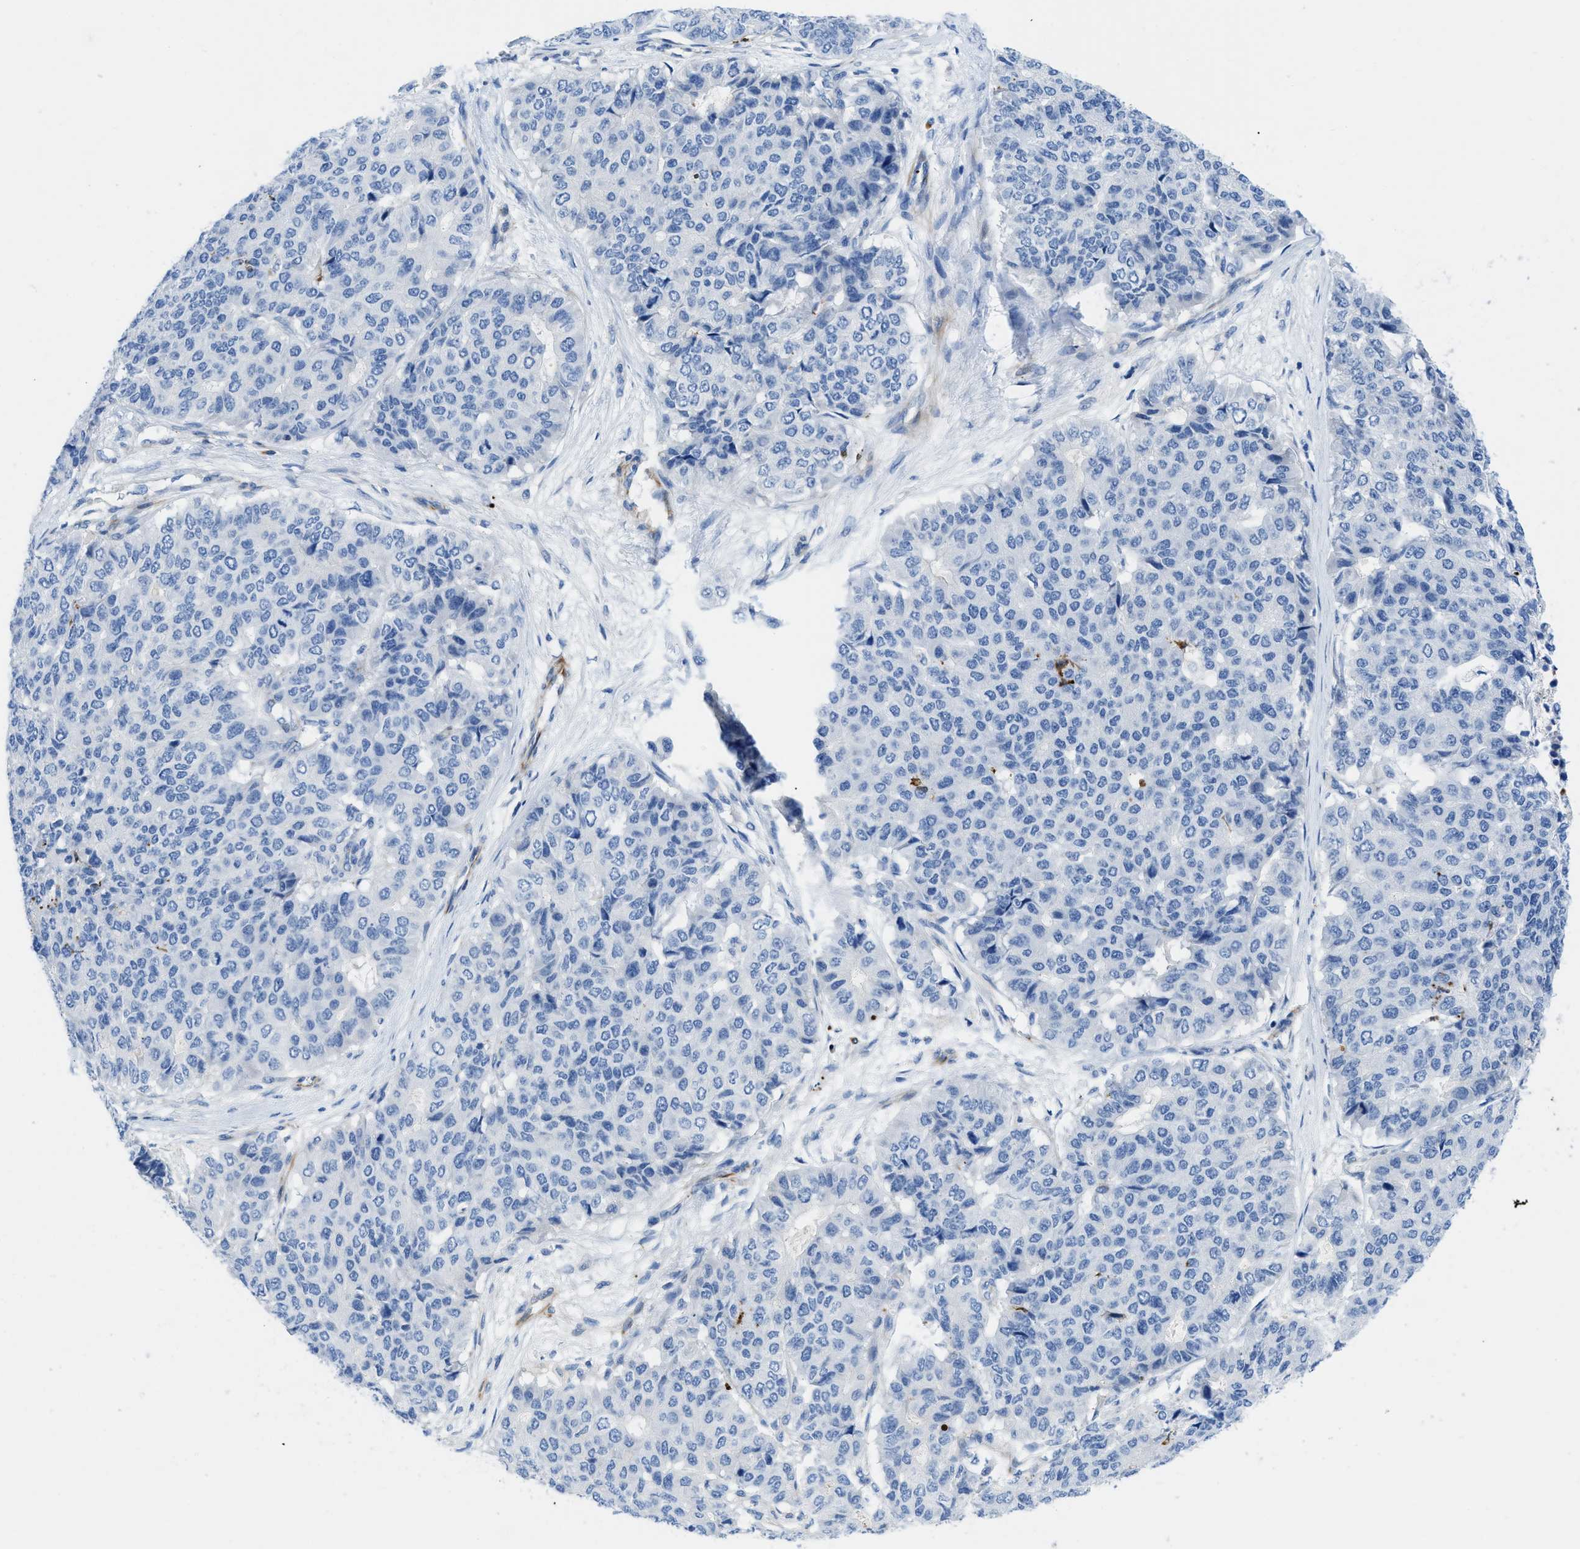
{"staining": {"intensity": "negative", "quantity": "none", "location": "none"}, "tissue": "pancreatic cancer", "cell_type": "Tumor cells", "image_type": "cancer", "snomed": [{"axis": "morphology", "description": "Adenocarcinoma, NOS"}, {"axis": "topography", "description": "Pancreas"}], "caption": "IHC photomicrograph of neoplastic tissue: pancreatic adenocarcinoma stained with DAB reveals no significant protein expression in tumor cells.", "gene": "XCR1", "patient": {"sex": "male", "age": 50}}